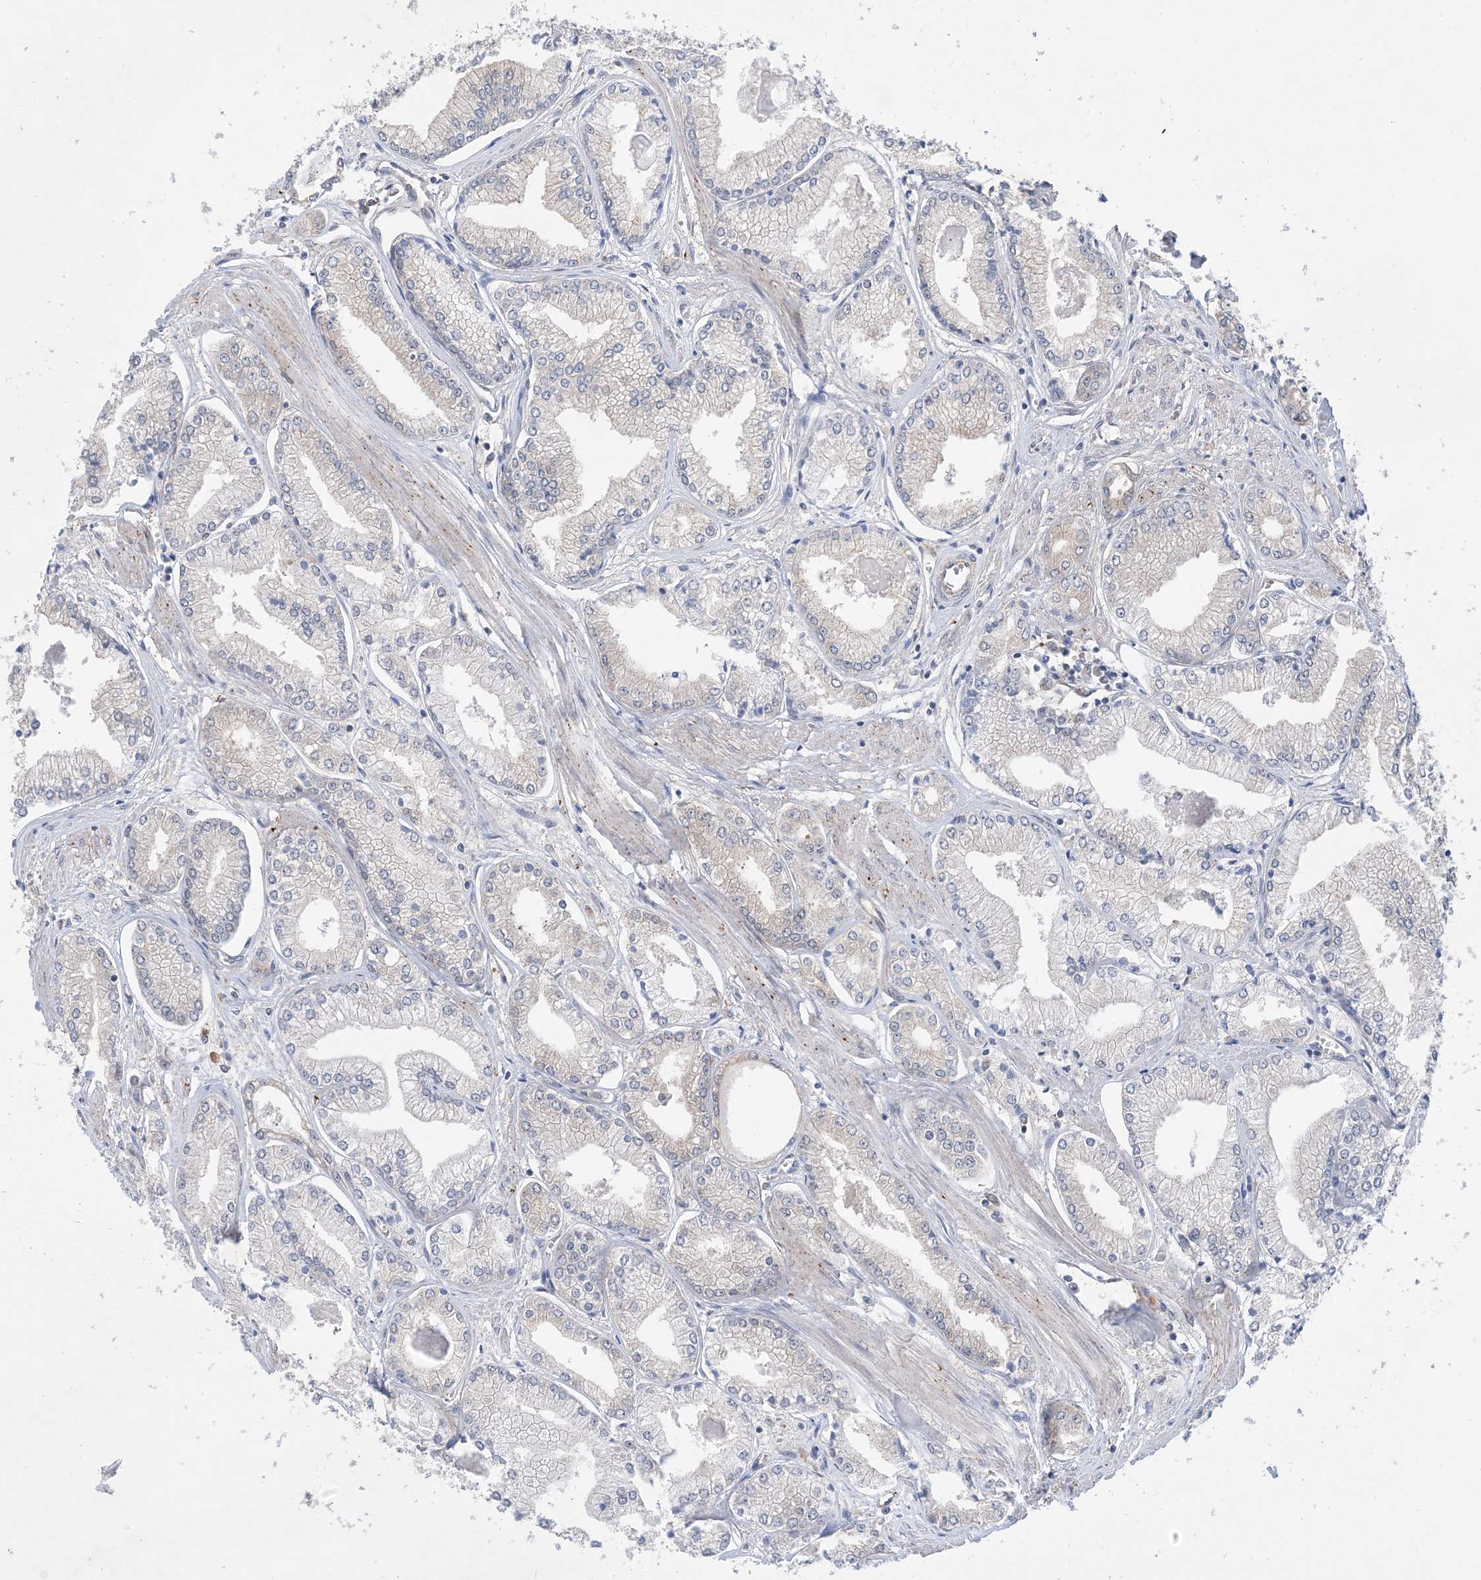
{"staining": {"intensity": "negative", "quantity": "none", "location": "none"}, "tissue": "prostate cancer", "cell_type": "Tumor cells", "image_type": "cancer", "snomed": [{"axis": "morphology", "description": "Adenocarcinoma, Low grade"}, {"axis": "topography", "description": "Prostate"}], "caption": "Tumor cells are negative for protein expression in human prostate cancer.", "gene": "EHBP1", "patient": {"sex": "male", "age": 60}}